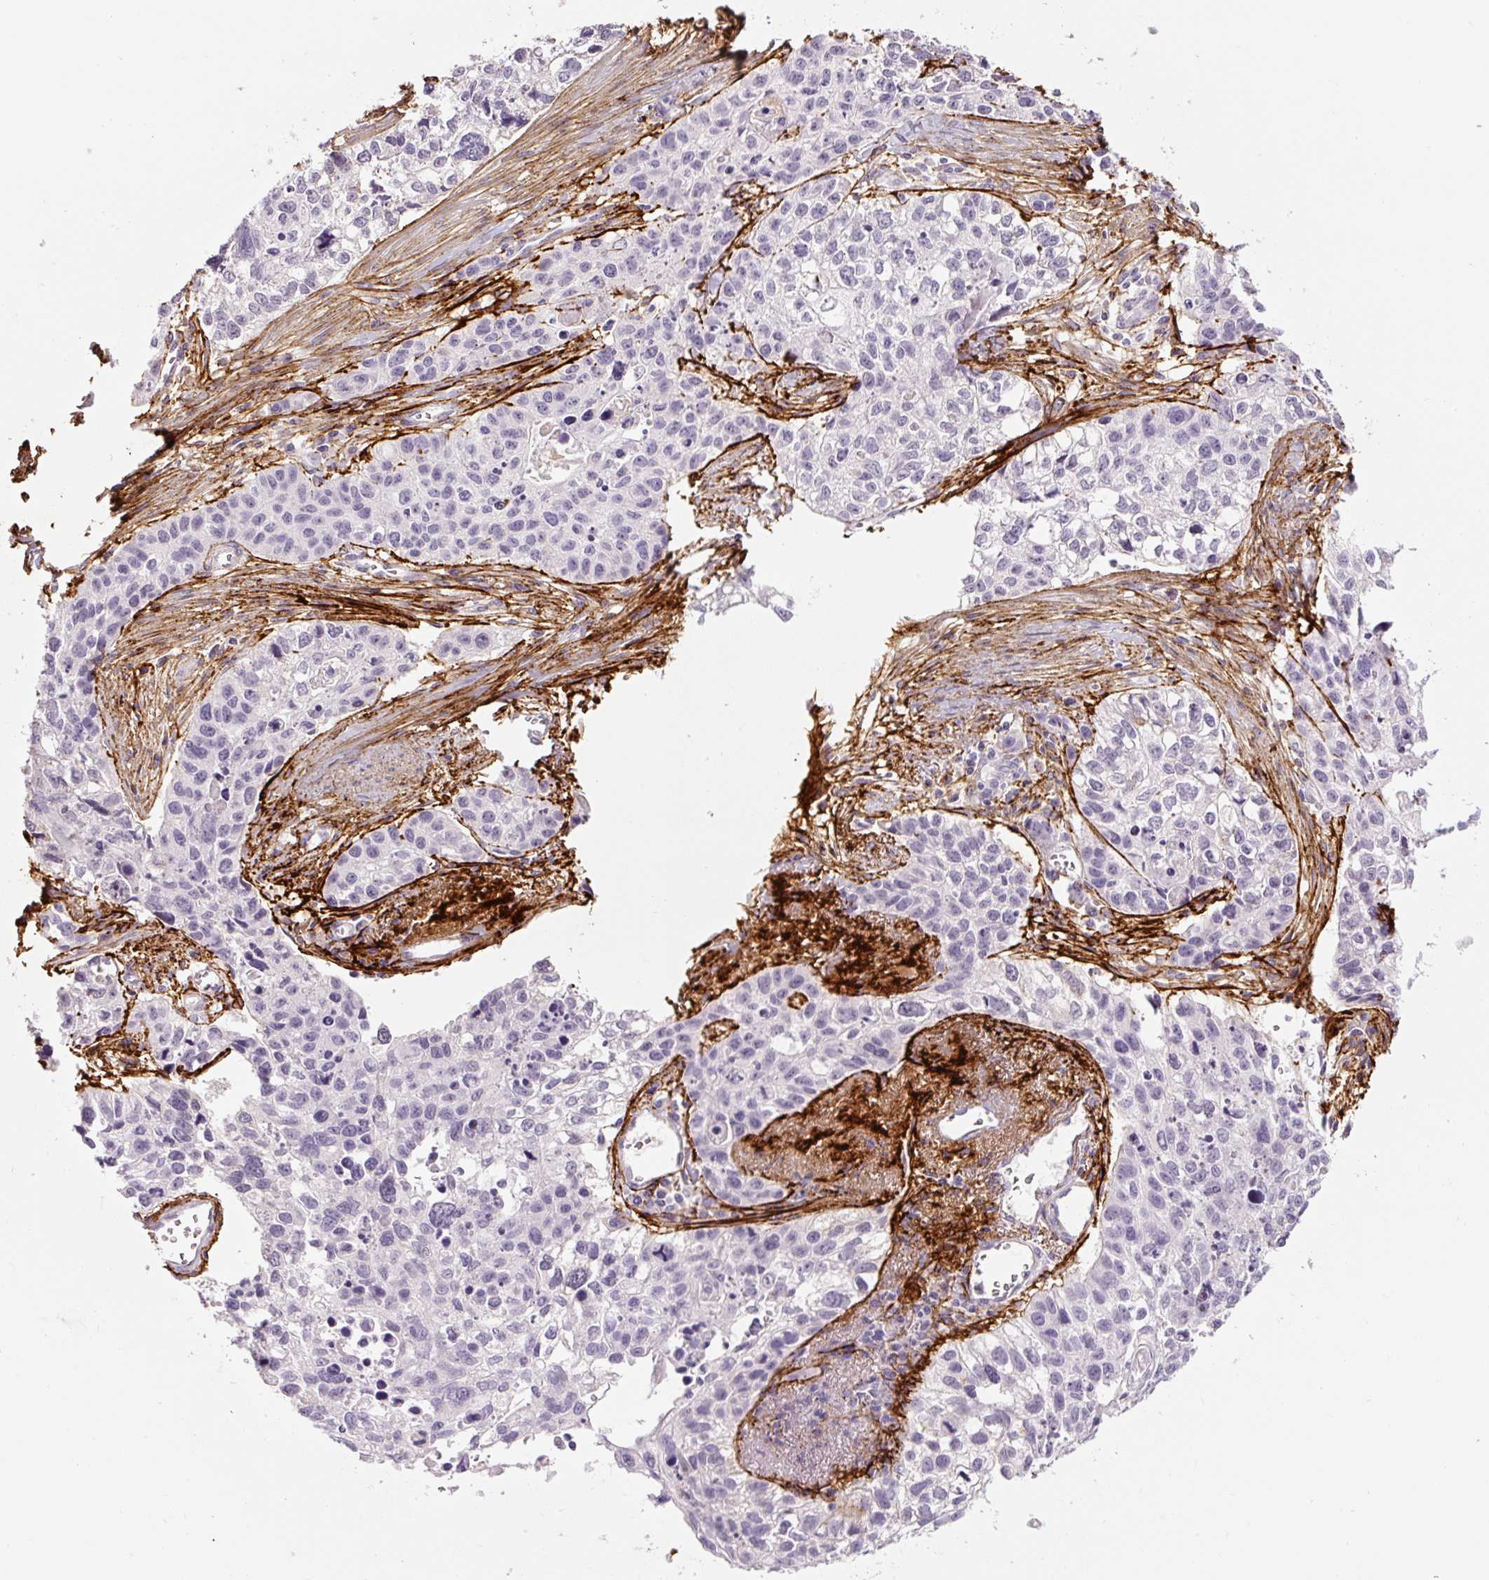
{"staining": {"intensity": "negative", "quantity": "none", "location": "none"}, "tissue": "lung cancer", "cell_type": "Tumor cells", "image_type": "cancer", "snomed": [{"axis": "morphology", "description": "Squamous cell carcinoma, NOS"}, {"axis": "topography", "description": "Lung"}], "caption": "The photomicrograph shows no significant positivity in tumor cells of lung cancer. The staining was performed using DAB to visualize the protein expression in brown, while the nuclei were stained in blue with hematoxylin (Magnification: 20x).", "gene": "FBN1", "patient": {"sex": "male", "age": 74}}